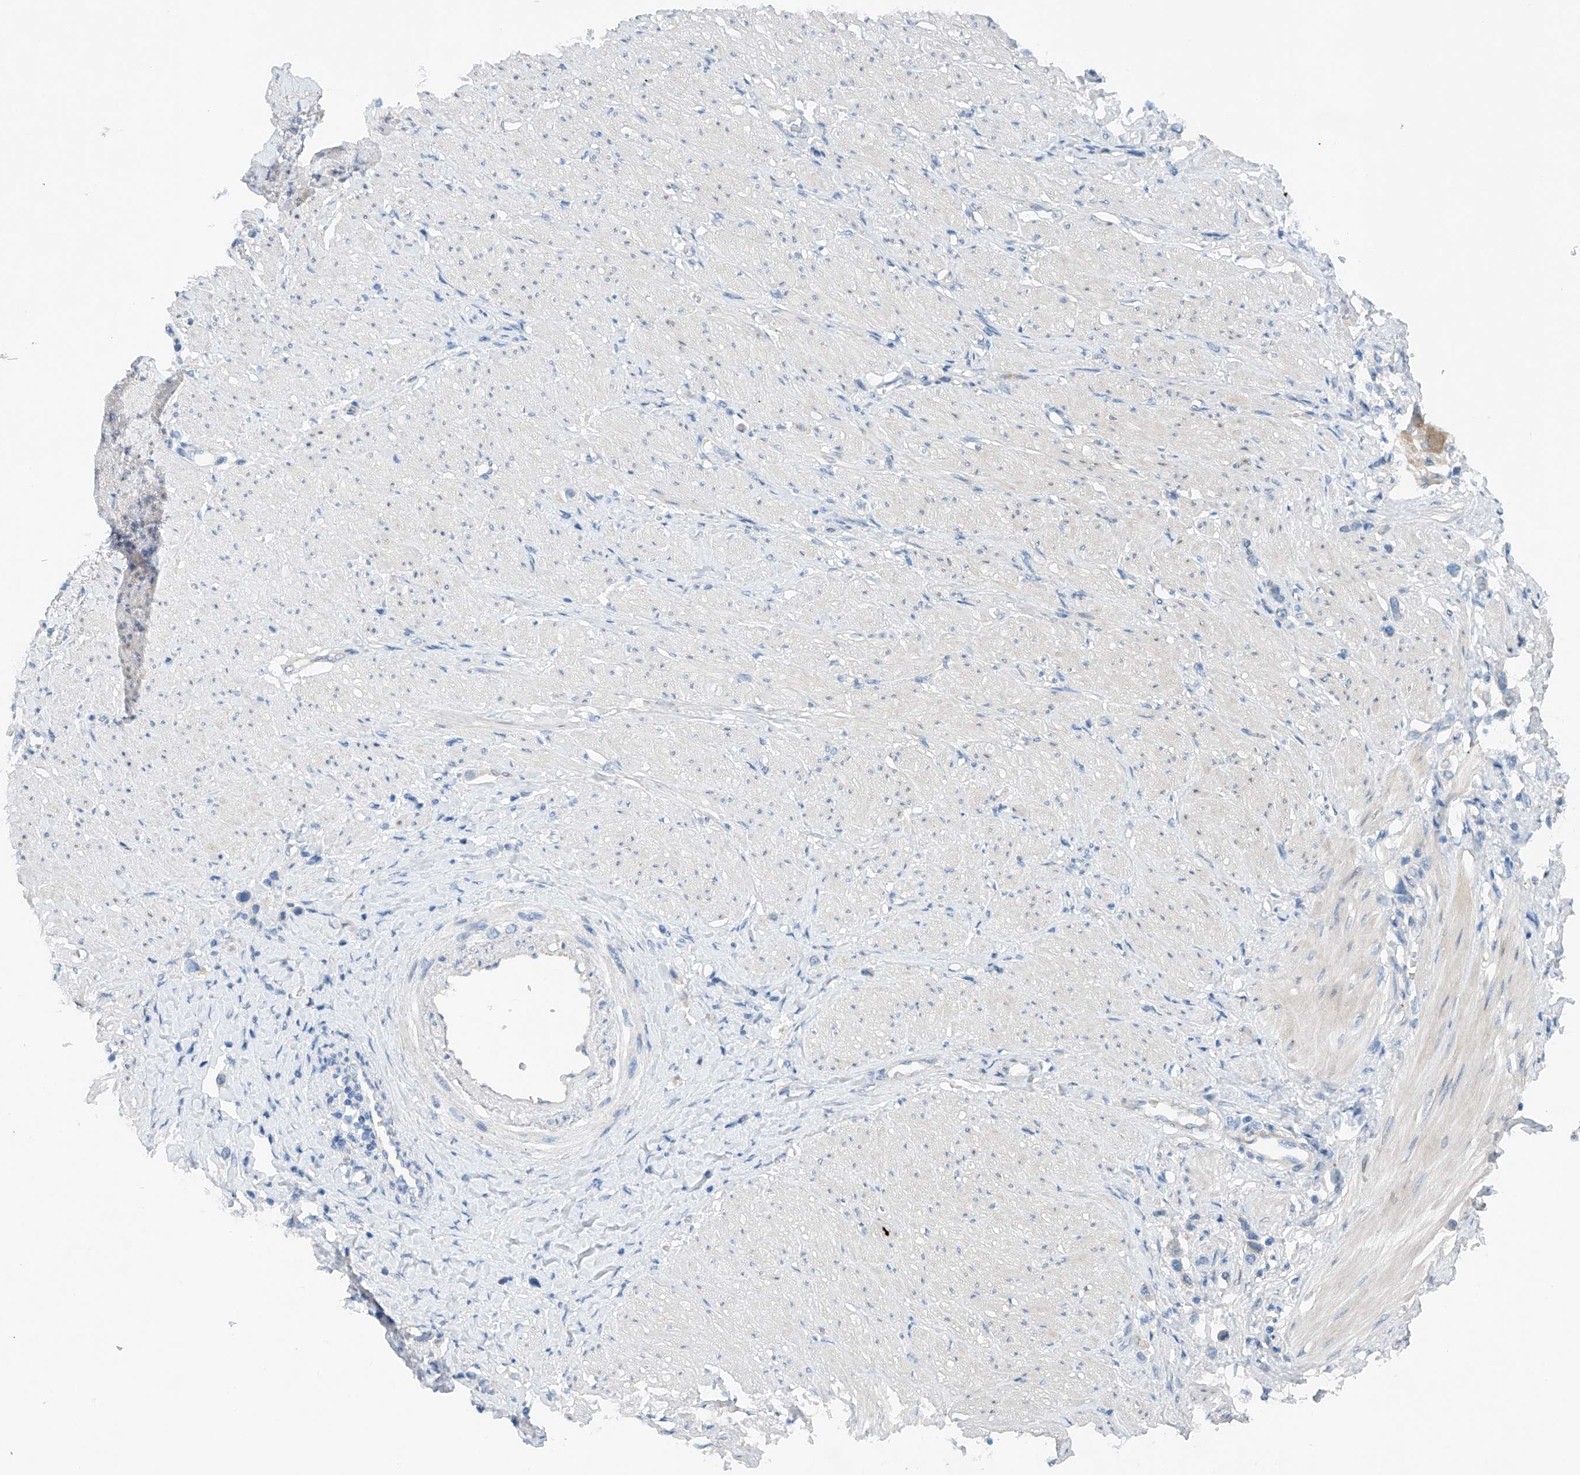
{"staining": {"intensity": "negative", "quantity": "none", "location": "none"}, "tissue": "stomach cancer", "cell_type": "Tumor cells", "image_type": "cancer", "snomed": [{"axis": "morphology", "description": "Adenocarcinoma, NOS"}, {"axis": "topography", "description": "Stomach"}], "caption": "A high-resolution micrograph shows immunohistochemistry (IHC) staining of stomach adenocarcinoma, which shows no significant positivity in tumor cells. The staining is performed using DAB brown chromogen with nuclei counter-stained in using hematoxylin.", "gene": "CEP85L", "patient": {"sex": "female", "age": 65}}